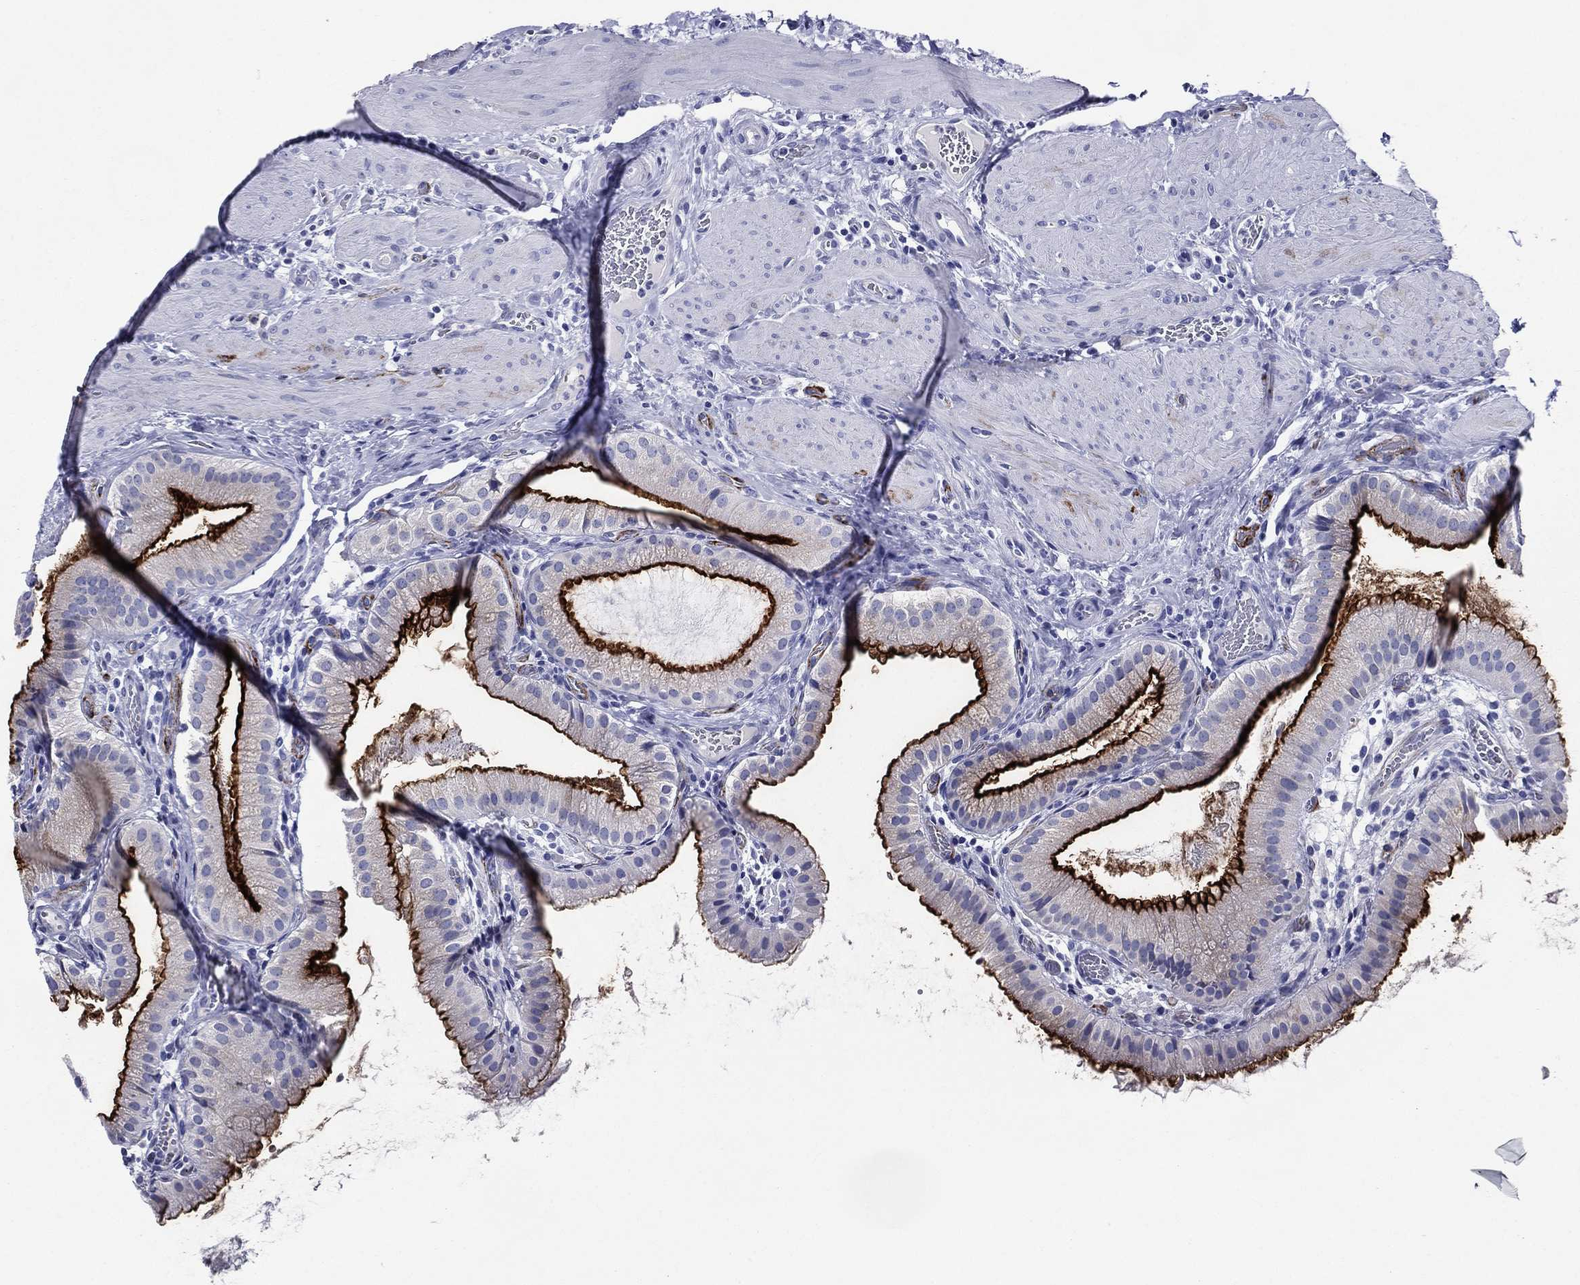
{"staining": {"intensity": "strong", "quantity": "25%-75%", "location": "cytoplasmic/membranous"}, "tissue": "gallbladder", "cell_type": "Glandular cells", "image_type": "normal", "snomed": [{"axis": "morphology", "description": "Normal tissue, NOS"}, {"axis": "topography", "description": "Gallbladder"}], "caption": "Protein staining of unremarkable gallbladder demonstrates strong cytoplasmic/membranous expression in approximately 25%-75% of glandular cells. (Stains: DAB in brown, nuclei in blue, Microscopy: brightfield microscopy at high magnification).", "gene": "ACE2", "patient": {"sex": "female", "age": 65}}